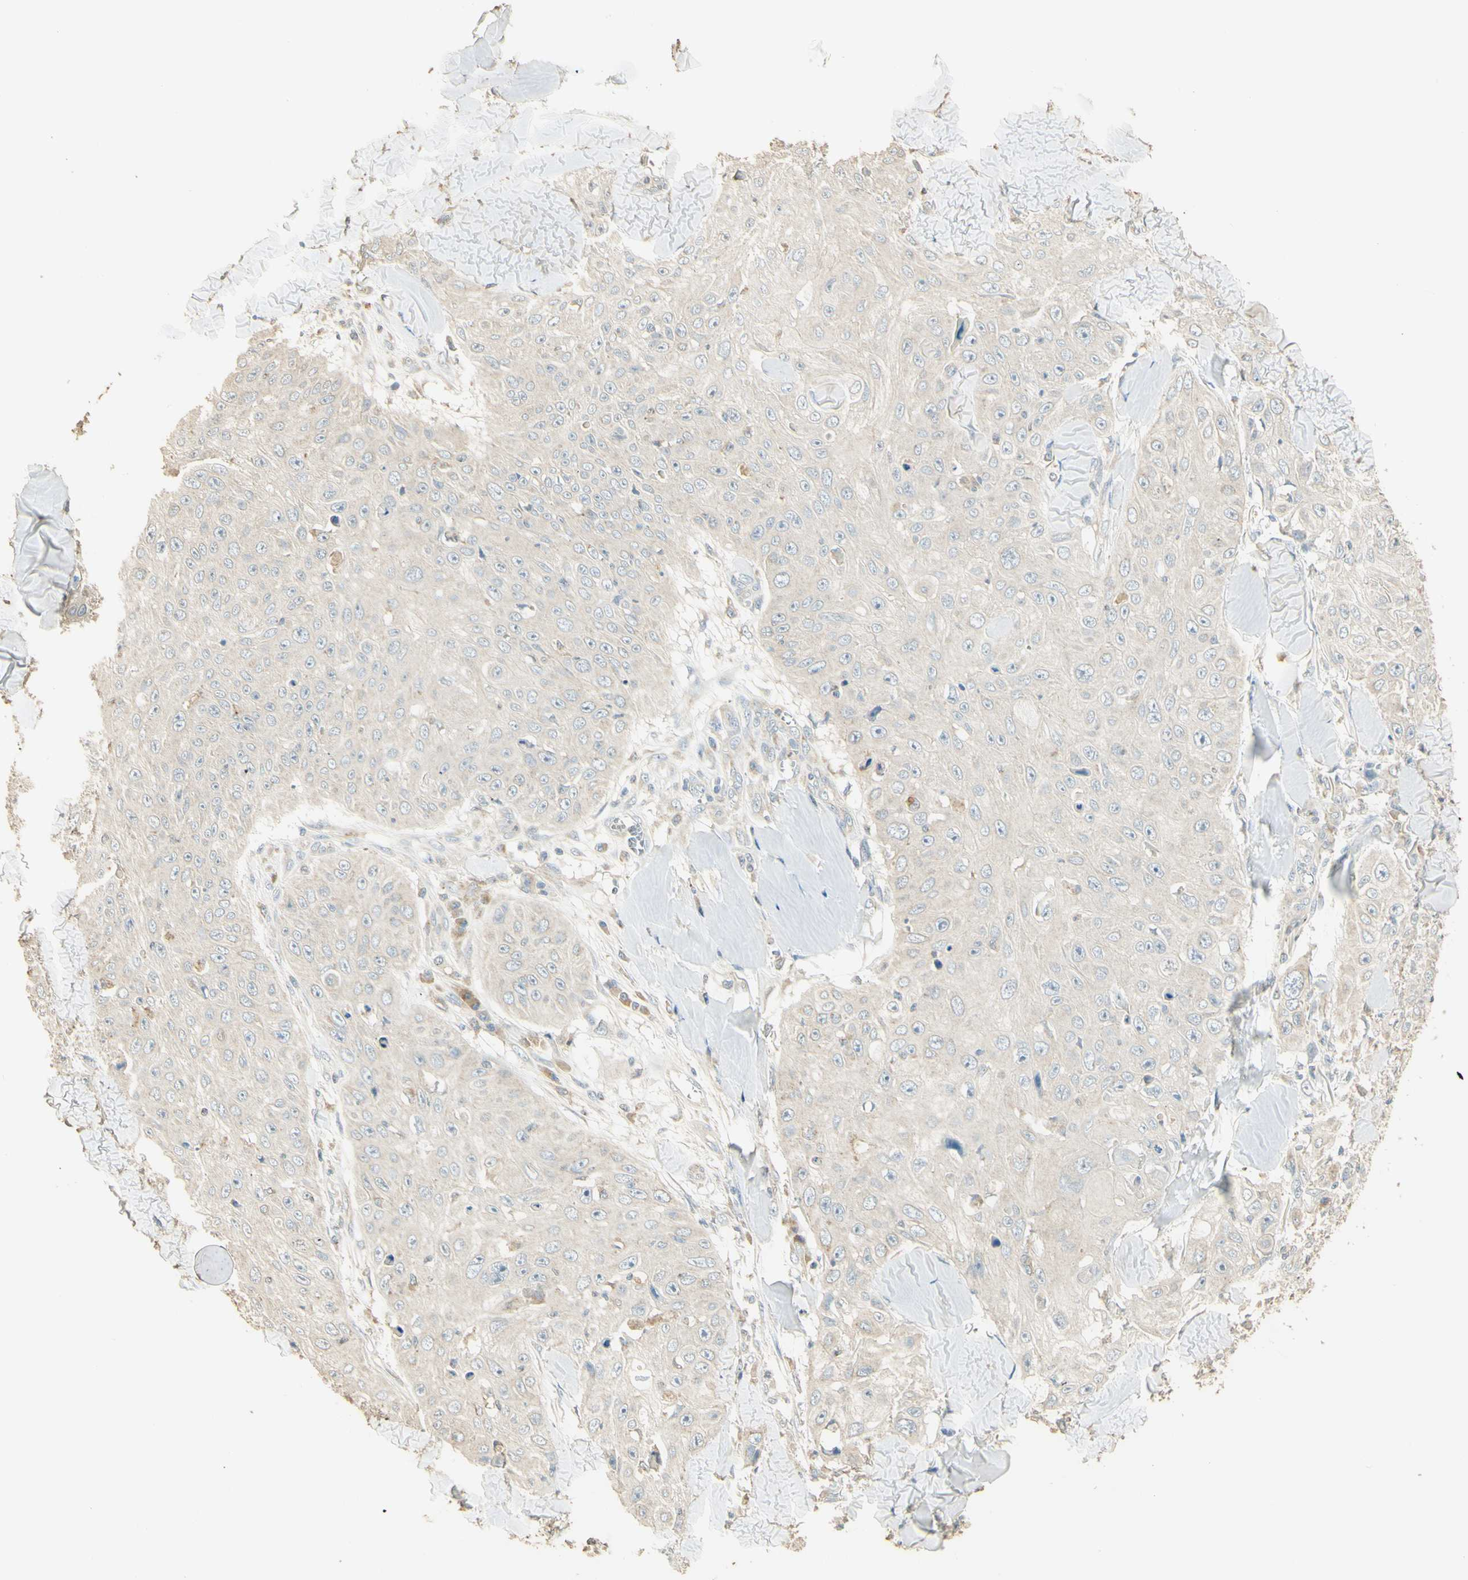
{"staining": {"intensity": "negative", "quantity": "none", "location": "none"}, "tissue": "skin cancer", "cell_type": "Tumor cells", "image_type": "cancer", "snomed": [{"axis": "morphology", "description": "Squamous cell carcinoma, NOS"}, {"axis": "topography", "description": "Skin"}], "caption": "The immunohistochemistry micrograph has no significant positivity in tumor cells of skin squamous cell carcinoma tissue.", "gene": "UXS1", "patient": {"sex": "male", "age": 86}}